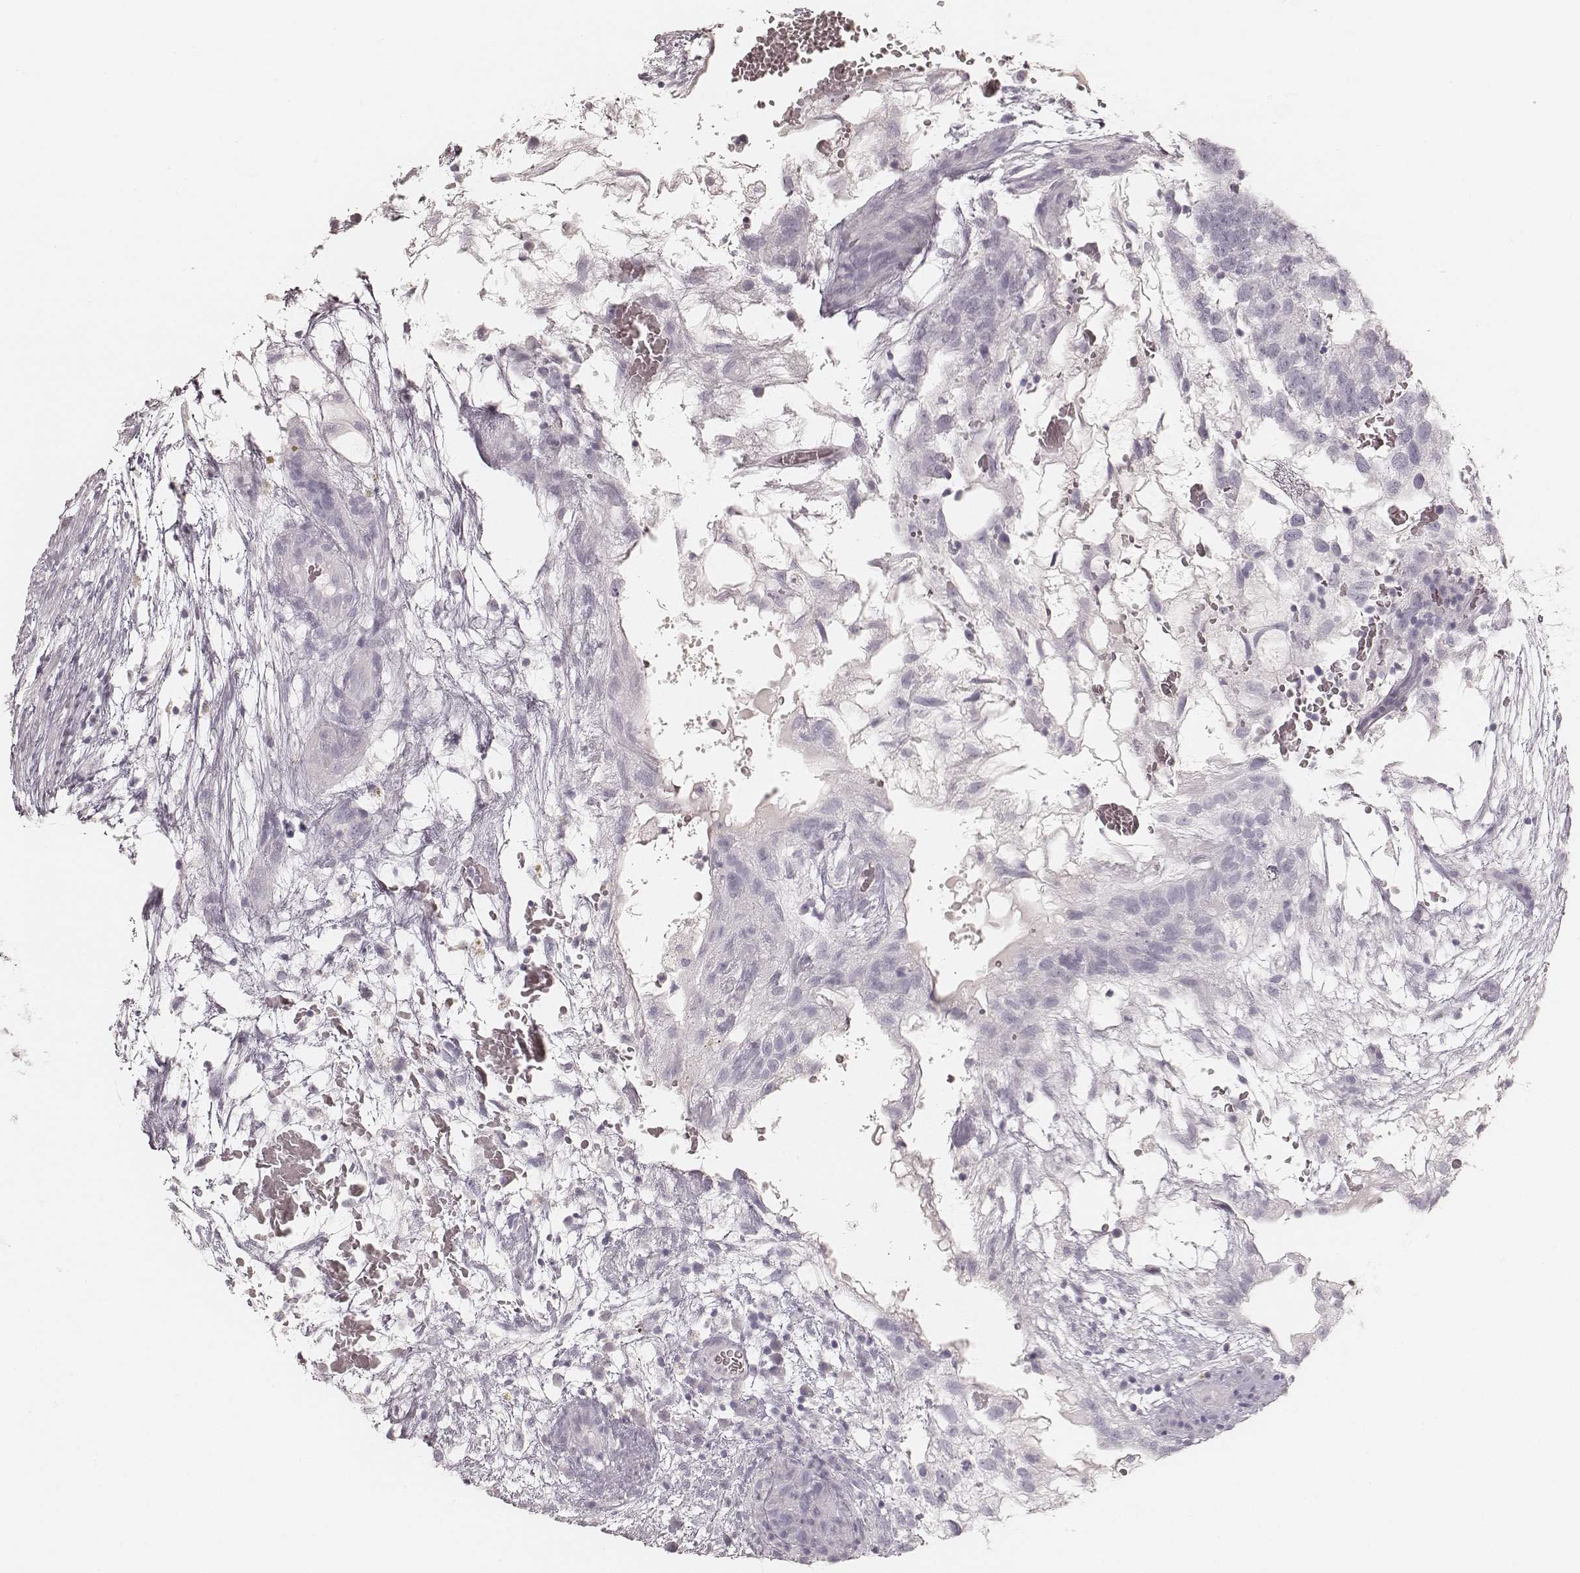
{"staining": {"intensity": "negative", "quantity": "none", "location": "none"}, "tissue": "testis cancer", "cell_type": "Tumor cells", "image_type": "cancer", "snomed": [{"axis": "morphology", "description": "Normal tissue, NOS"}, {"axis": "morphology", "description": "Carcinoma, Embryonal, NOS"}, {"axis": "topography", "description": "Testis"}], "caption": "Tumor cells are negative for brown protein staining in testis cancer. (DAB (3,3'-diaminobenzidine) IHC with hematoxylin counter stain).", "gene": "KRT26", "patient": {"sex": "male", "age": 32}}